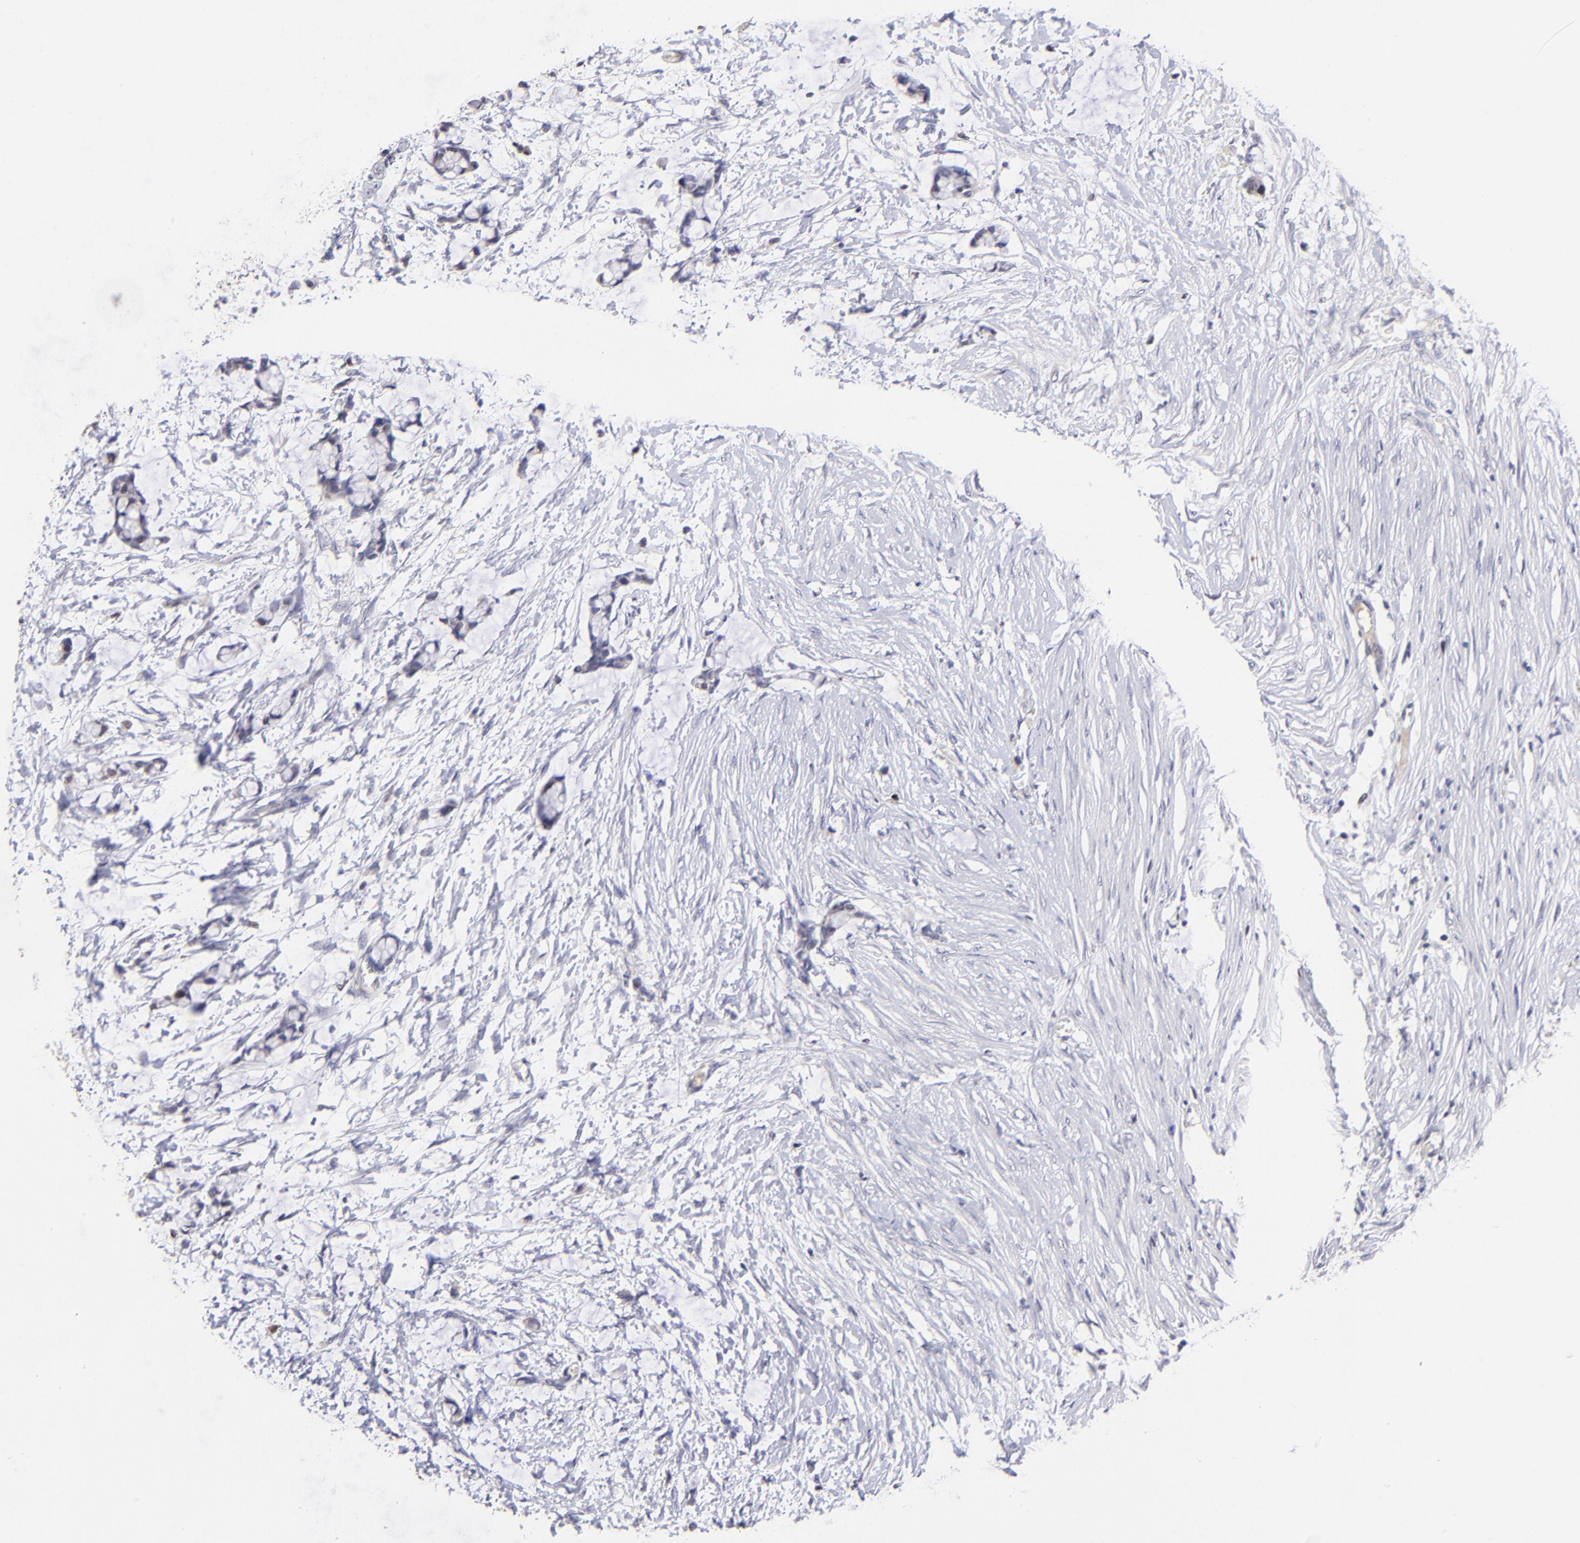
{"staining": {"intensity": "weak", "quantity": "<25%", "location": "nuclear"}, "tissue": "colorectal cancer", "cell_type": "Tumor cells", "image_type": "cancer", "snomed": [{"axis": "morphology", "description": "Normal tissue, NOS"}, {"axis": "morphology", "description": "Adenocarcinoma, NOS"}, {"axis": "topography", "description": "Colon"}, {"axis": "topography", "description": "Peripheral nerve tissue"}], "caption": "Immunohistochemistry micrograph of neoplastic tissue: adenocarcinoma (colorectal) stained with DAB (3,3'-diaminobenzidine) exhibits no significant protein expression in tumor cells.", "gene": "DNMT1", "patient": {"sex": "male", "age": 14}}